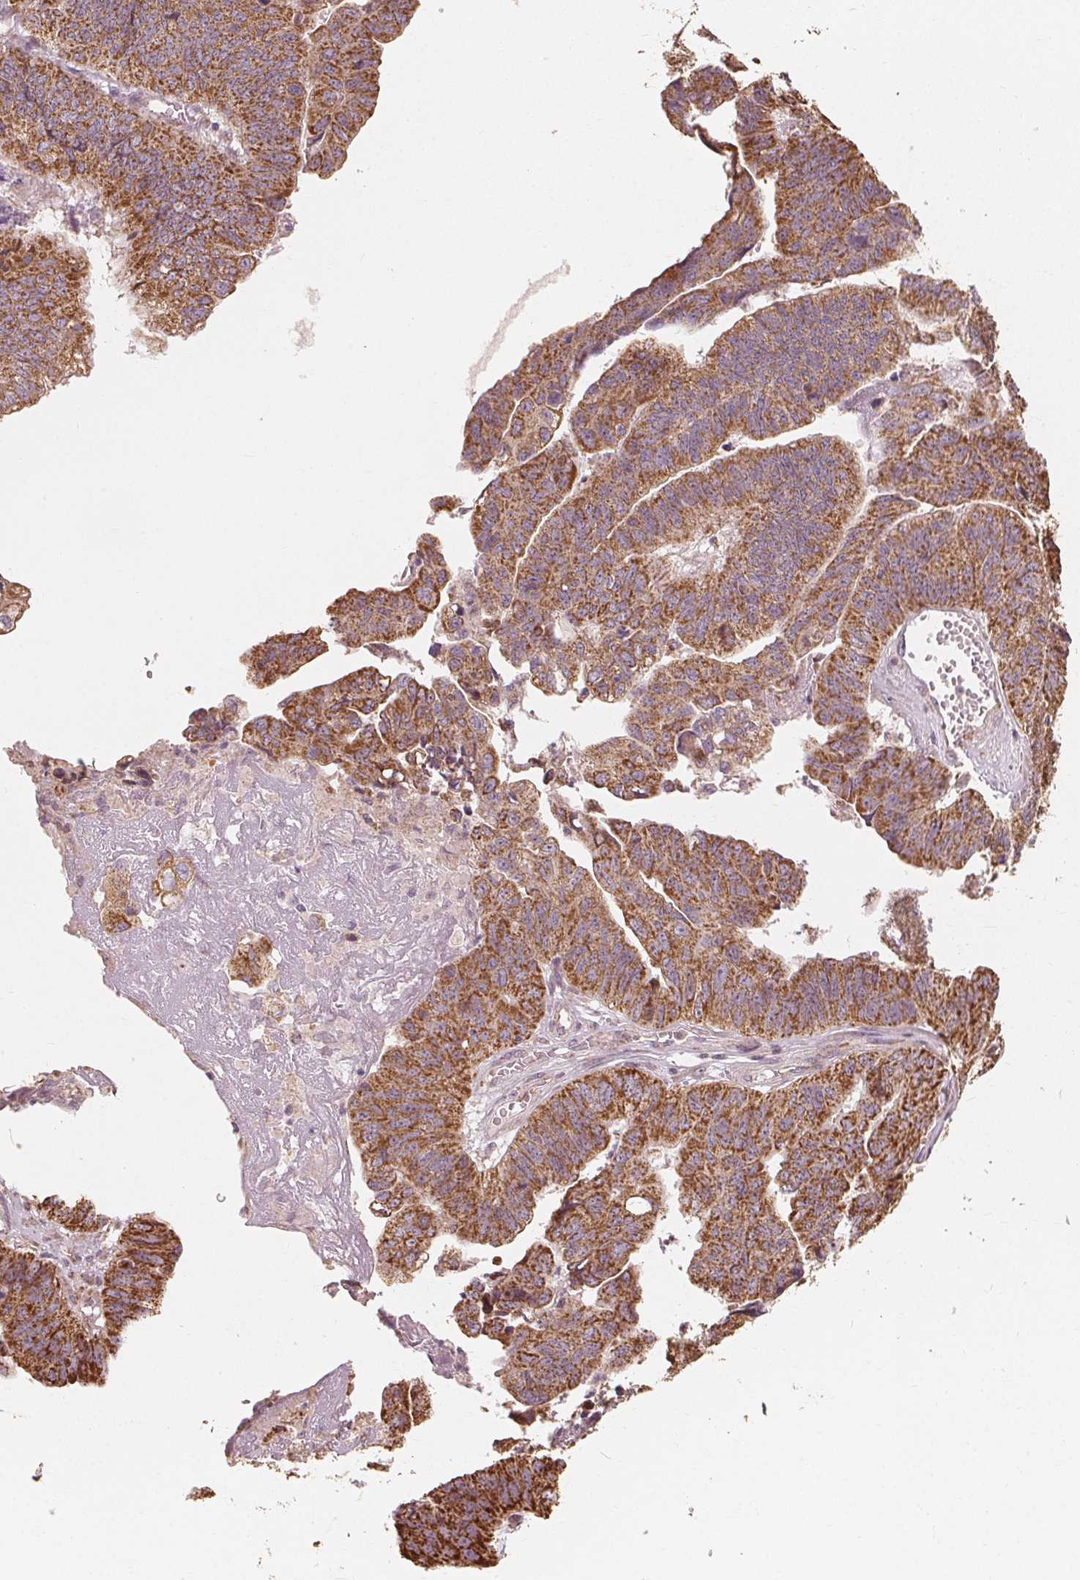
{"staining": {"intensity": "strong", "quantity": ">75%", "location": "cytoplasmic/membranous"}, "tissue": "stomach cancer", "cell_type": "Tumor cells", "image_type": "cancer", "snomed": [{"axis": "morphology", "description": "Adenocarcinoma, NOS"}, {"axis": "topography", "description": "Stomach, lower"}], "caption": "Immunohistochemical staining of adenocarcinoma (stomach) shows high levels of strong cytoplasmic/membranous staining in about >75% of tumor cells.", "gene": "PEX26", "patient": {"sex": "male", "age": 77}}